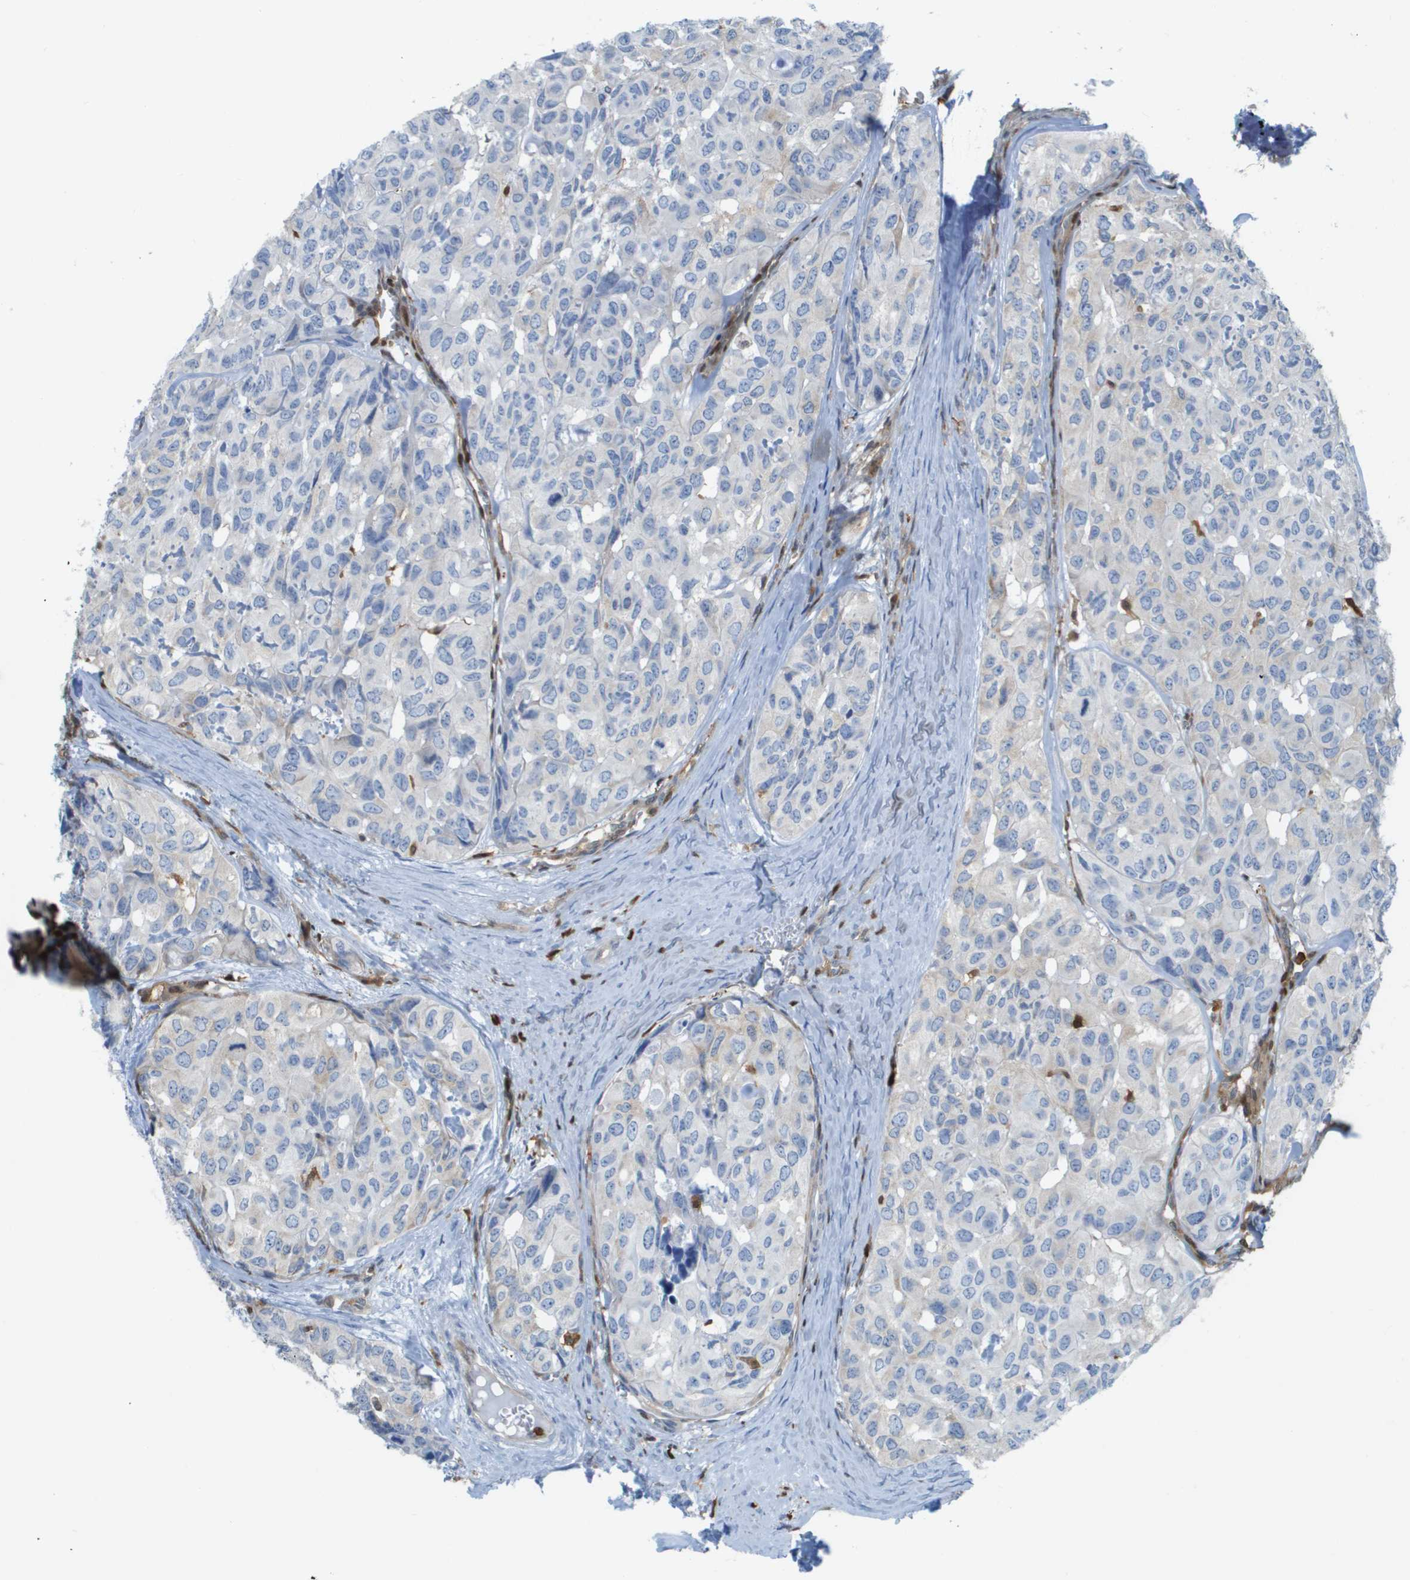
{"staining": {"intensity": "negative", "quantity": "none", "location": "none"}, "tissue": "head and neck cancer", "cell_type": "Tumor cells", "image_type": "cancer", "snomed": [{"axis": "morphology", "description": "Adenocarcinoma, NOS"}, {"axis": "topography", "description": "Salivary gland, NOS"}, {"axis": "topography", "description": "Head-Neck"}], "caption": "Tumor cells show no significant positivity in adenocarcinoma (head and neck).", "gene": "DOCK5", "patient": {"sex": "female", "age": 76}}